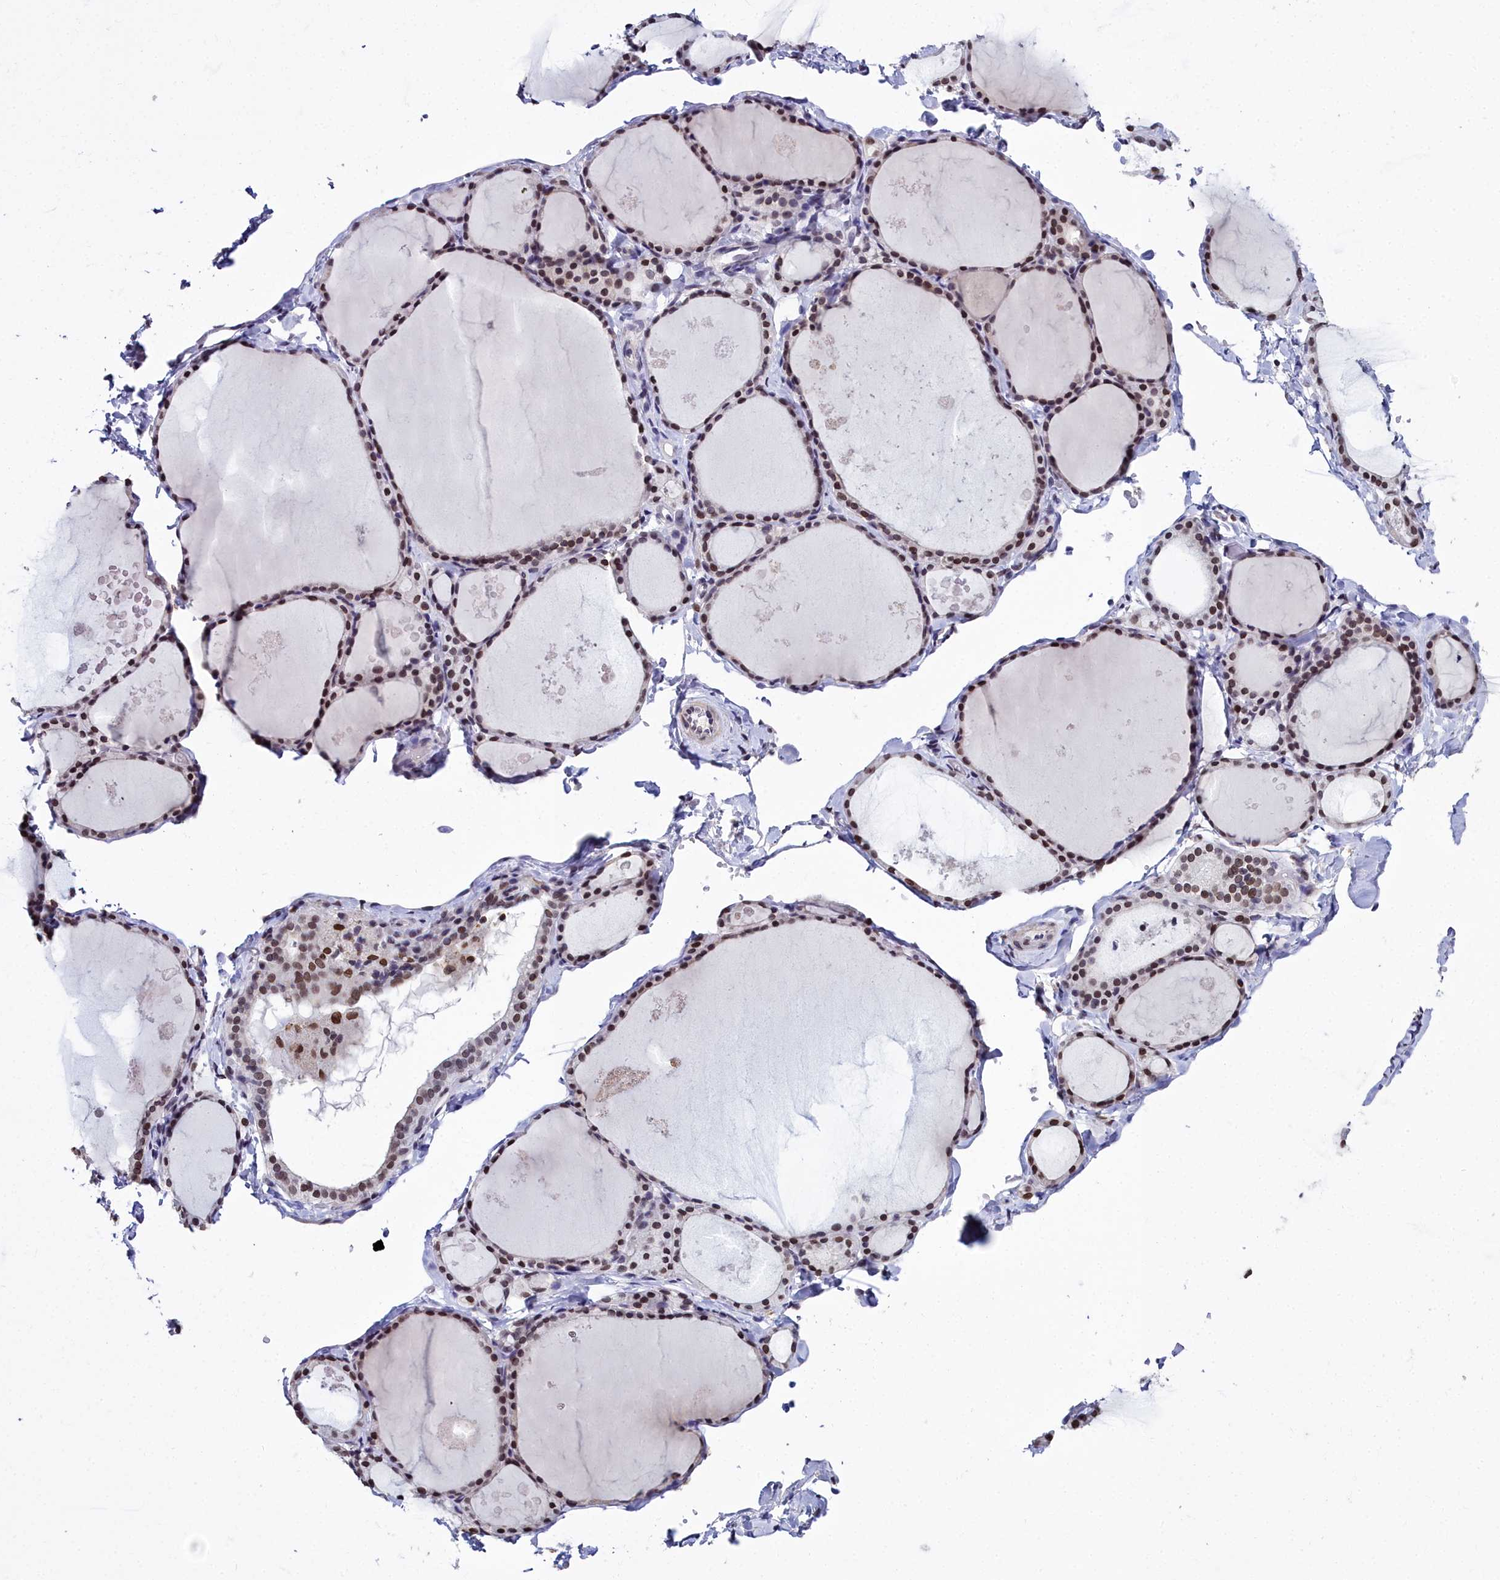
{"staining": {"intensity": "moderate", "quantity": "25%-75%", "location": "nuclear"}, "tissue": "thyroid gland", "cell_type": "Glandular cells", "image_type": "normal", "snomed": [{"axis": "morphology", "description": "Normal tissue, NOS"}, {"axis": "topography", "description": "Thyroid gland"}], "caption": "A medium amount of moderate nuclear positivity is seen in about 25%-75% of glandular cells in benign thyroid gland.", "gene": "CCDC97", "patient": {"sex": "male", "age": 56}}